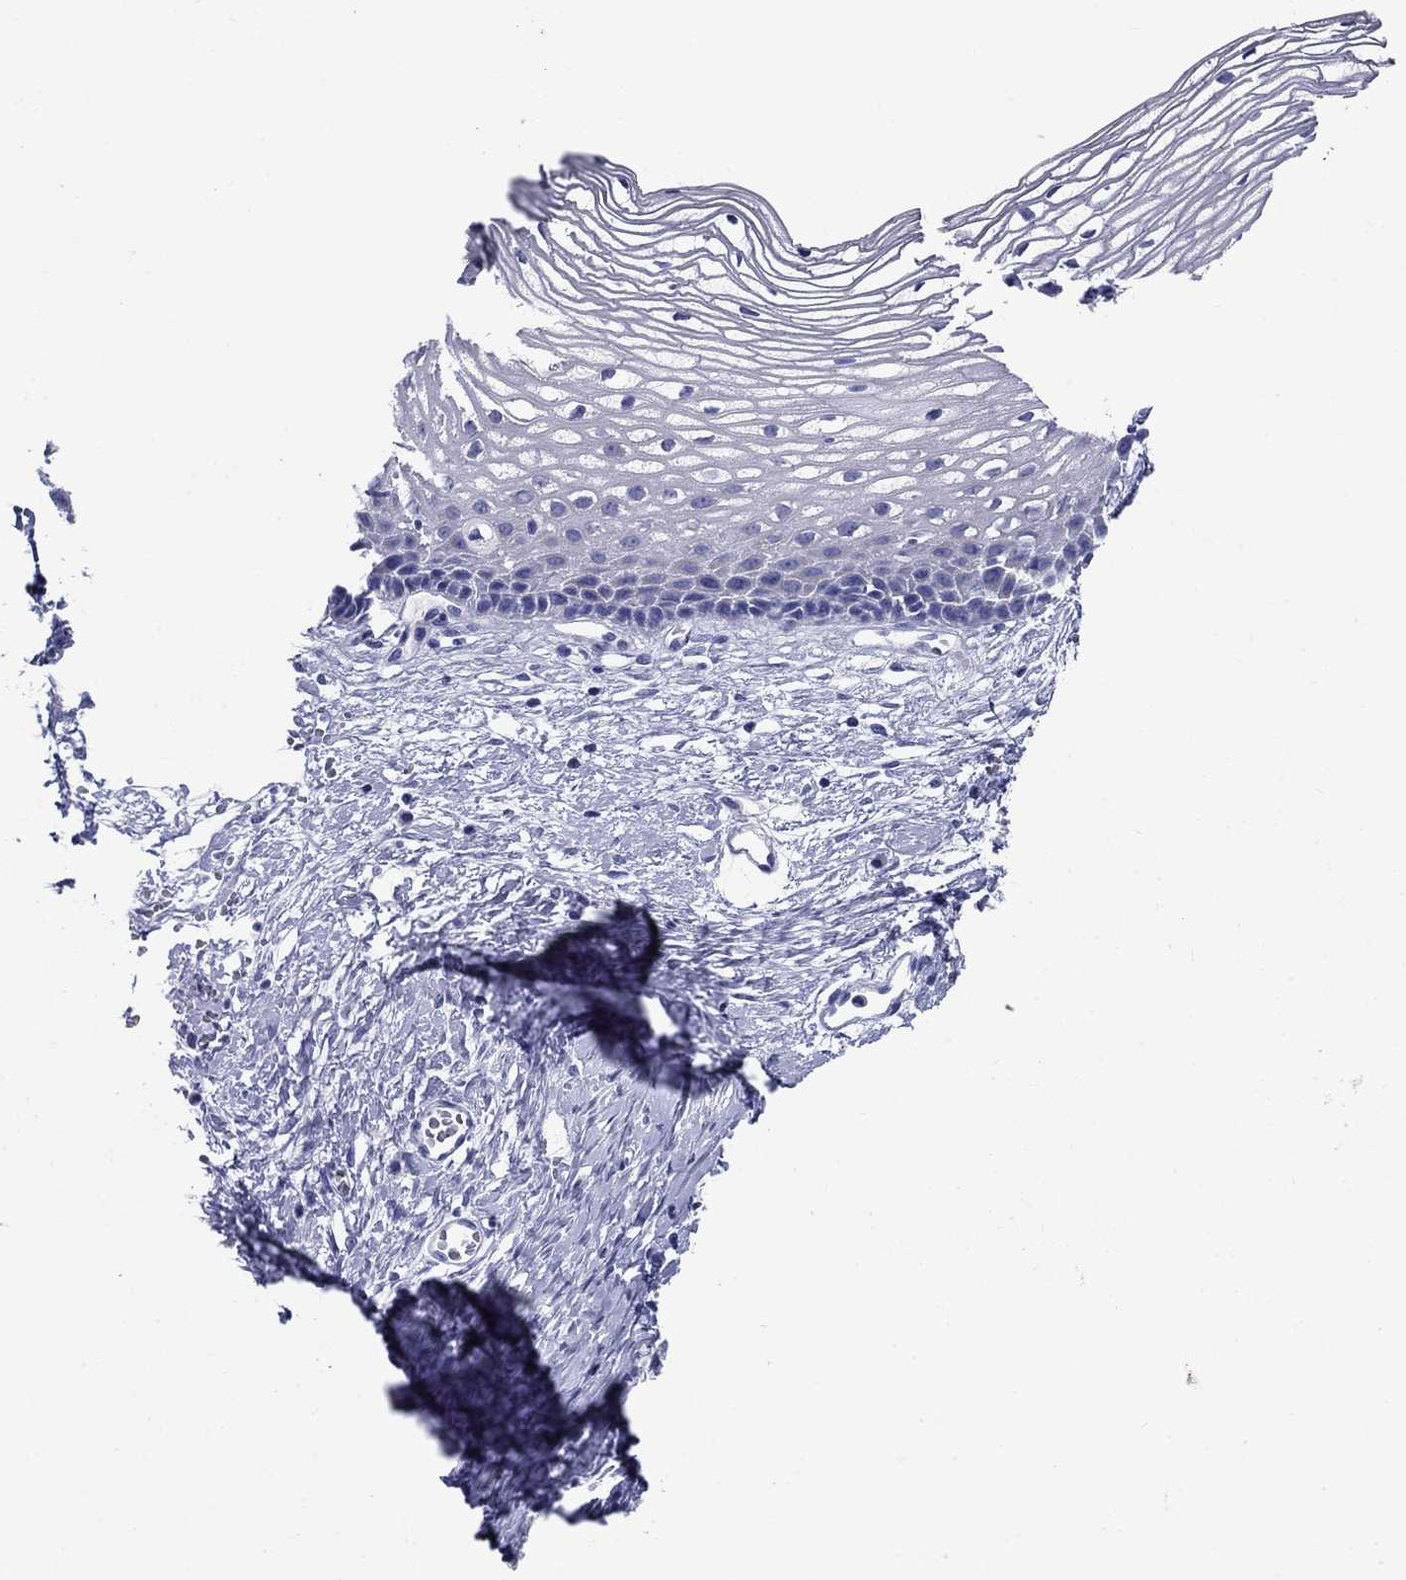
{"staining": {"intensity": "negative", "quantity": "none", "location": "none"}, "tissue": "cervix", "cell_type": "Squamous epithelial cells", "image_type": "normal", "snomed": [{"axis": "morphology", "description": "Normal tissue, NOS"}, {"axis": "topography", "description": "Cervix"}], "caption": "Human cervix stained for a protein using IHC shows no positivity in squamous epithelial cells.", "gene": "UPB1", "patient": {"sex": "female", "age": 40}}